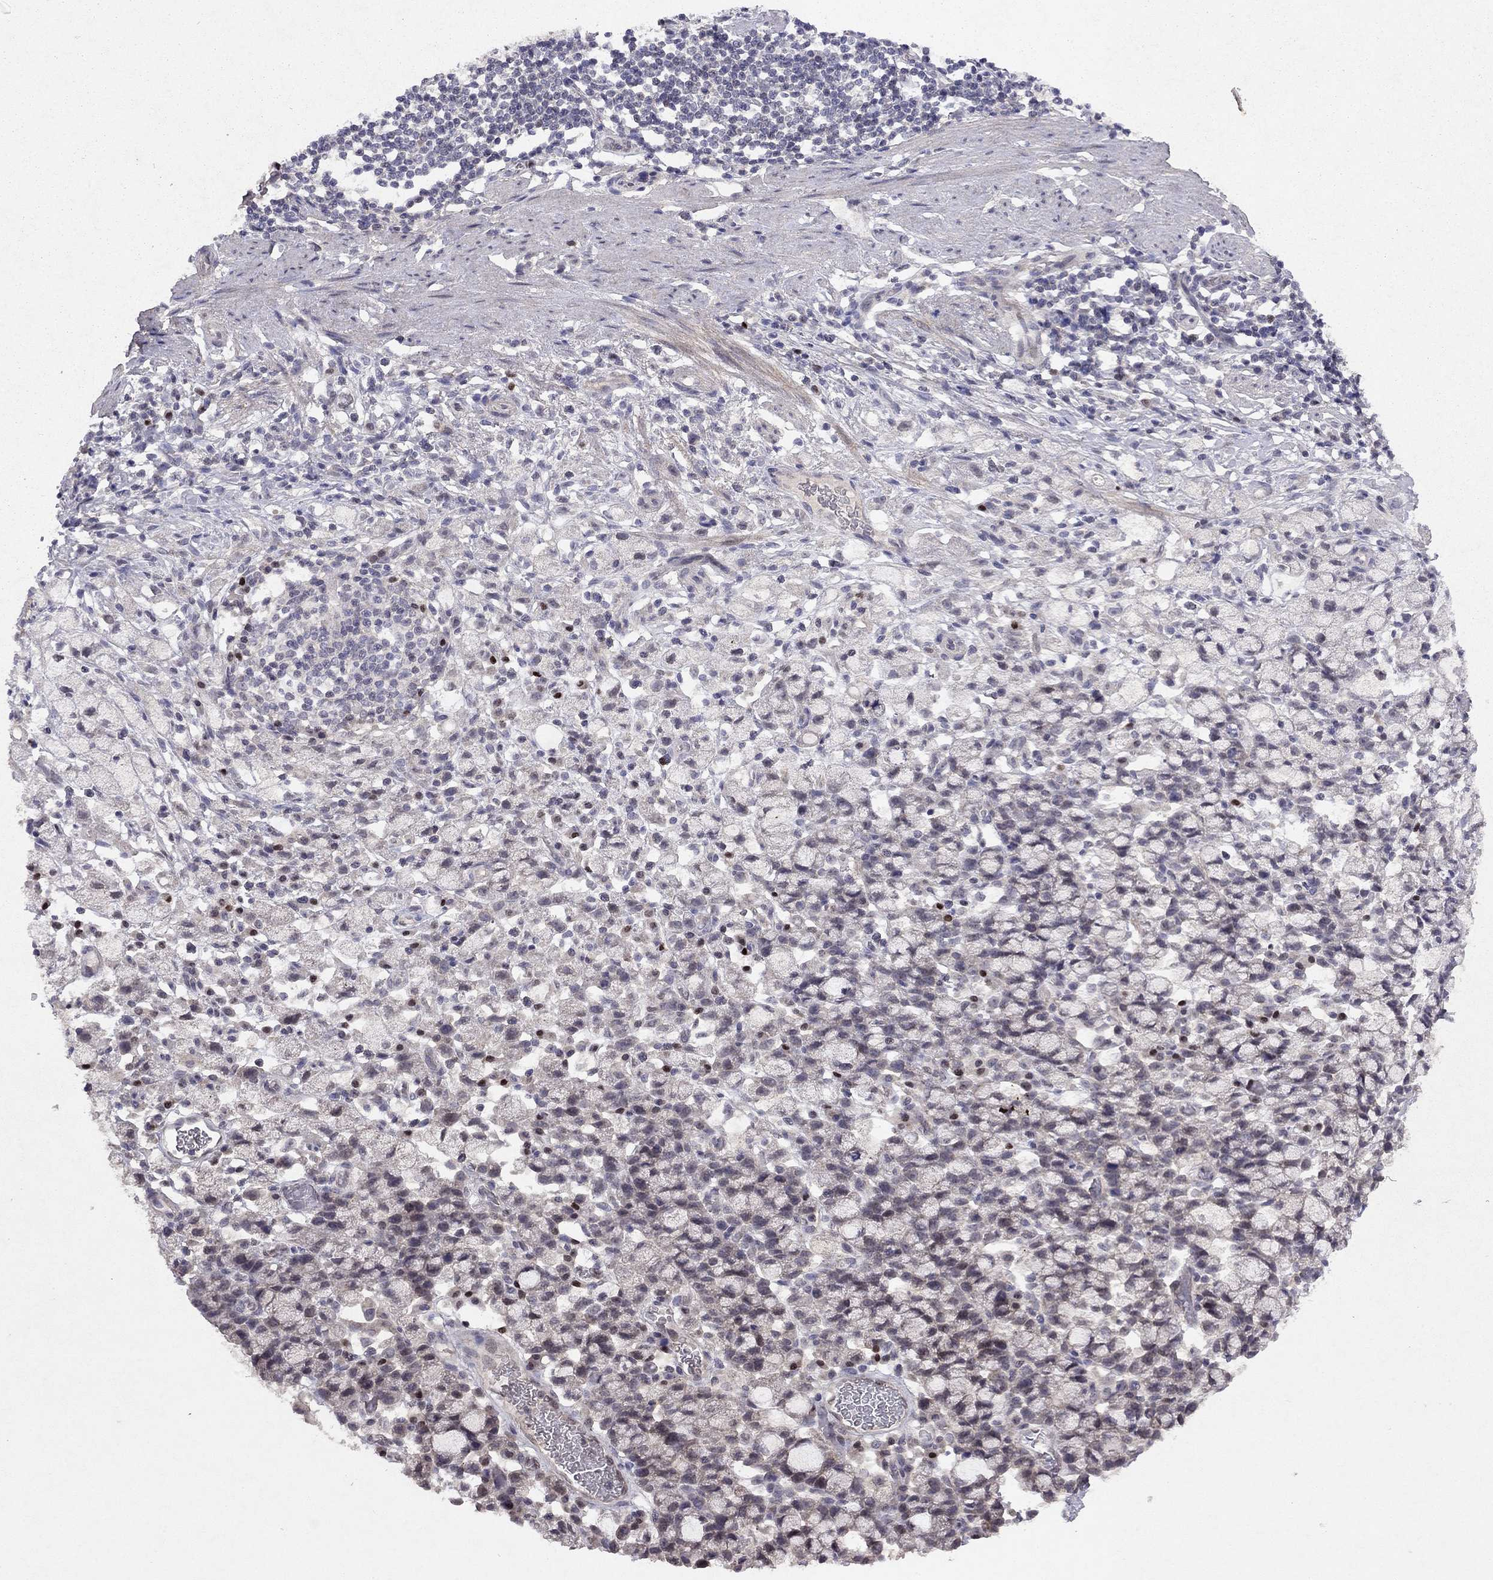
{"staining": {"intensity": "negative", "quantity": "none", "location": "none"}, "tissue": "stomach cancer", "cell_type": "Tumor cells", "image_type": "cancer", "snomed": [{"axis": "morphology", "description": "Adenocarcinoma, NOS"}, {"axis": "topography", "description": "Stomach"}], "caption": "DAB immunohistochemical staining of adenocarcinoma (stomach) reveals no significant expression in tumor cells.", "gene": "ESR2", "patient": {"sex": "male", "age": 58}}